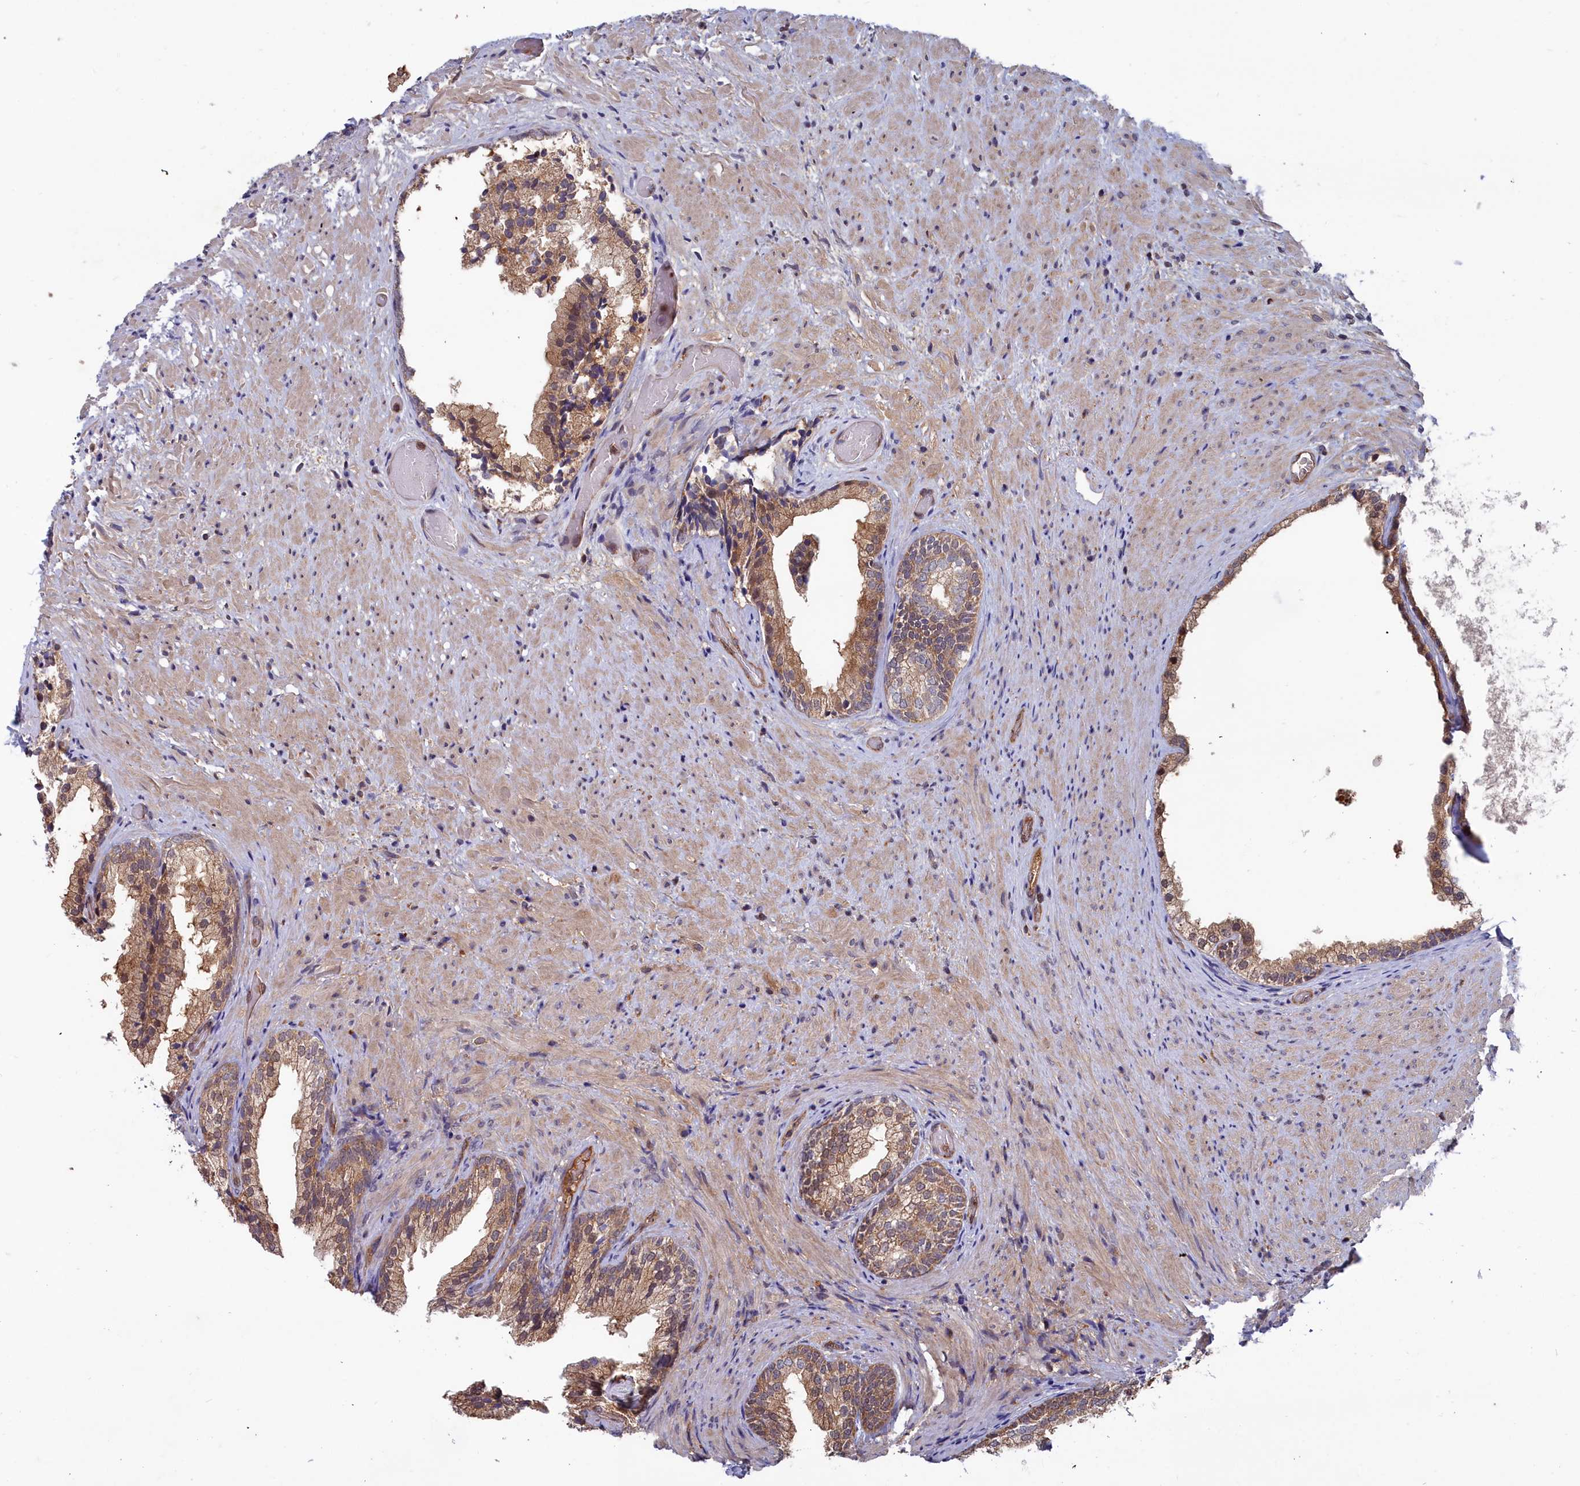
{"staining": {"intensity": "moderate", "quantity": ">75%", "location": "cytoplasmic/membranous"}, "tissue": "prostate", "cell_type": "Glandular cells", "image_type": "normal", "snomed": [{"axis": "morphology", "description": "Normal tissue, NOS"}, {"axis": "topography", "description": "Prostate"}], "caption": "Brown immunohistochemical staining in benign prostate demonstrates moderate cytoplasmic/membranous expression in approximately >75% of glandular cells.", "gene": "GFRA2", "patient": {"sex": "male", "age": 76}}